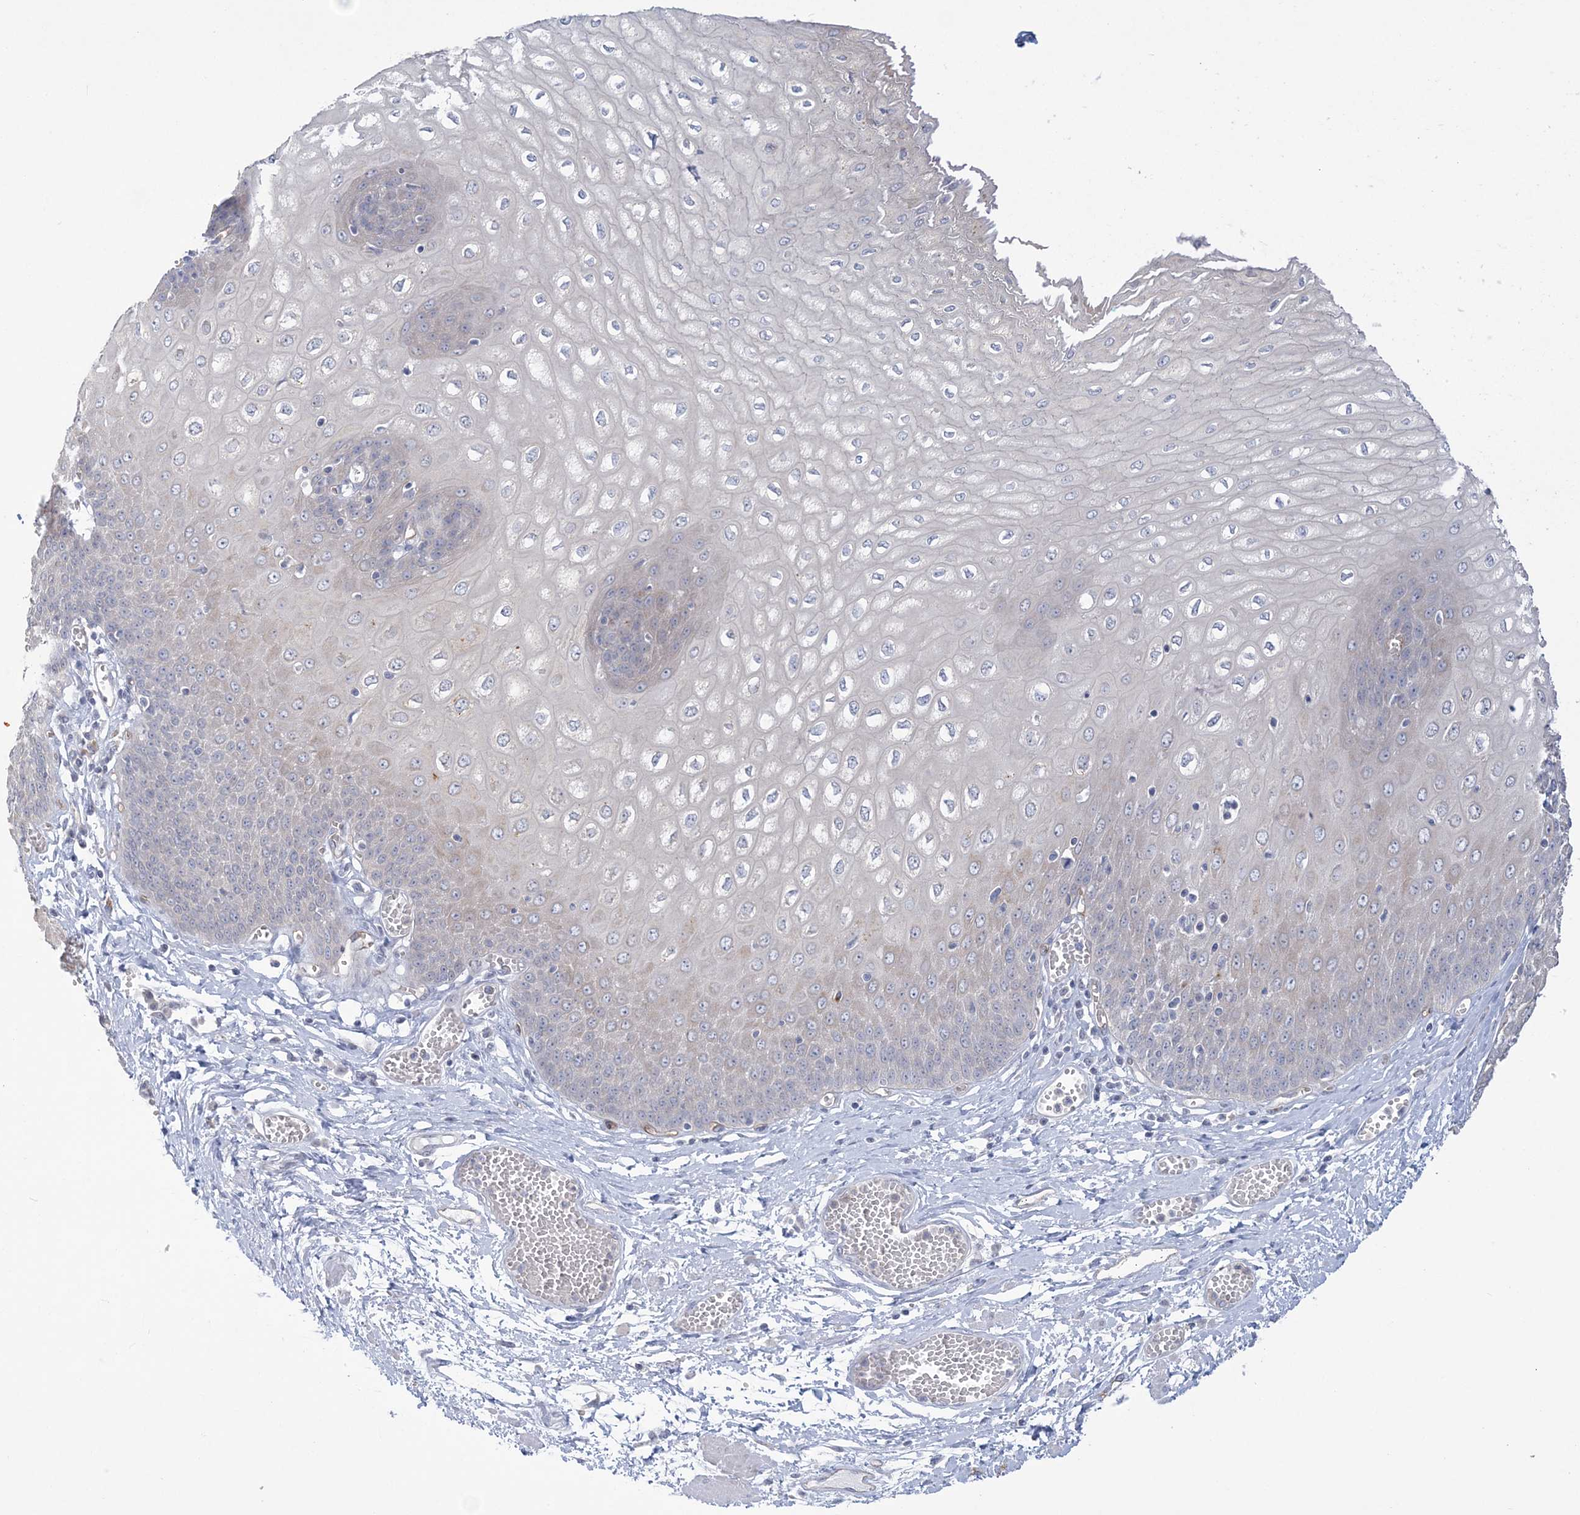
{"staining": {"intensity": "weak", "quantity": "25%-75%", "location": "cytoplasmic/membranous"}, "tissue": "esophagus", "cell_type": "Squamous epithelial cells", "image_type": "normal", "snomed": [{"axis": "morphology", "description": "Normal tissue, NOS"}, {"axis": "topography", "description": "Esophagus"}], "caption": "IHC (DAB) staining of unremarkable human esophagus displays weak cytoplasmic/membranous protein positivity in approximately 25%-75% of squamous epithelial cells. (DAB (3,3'-diaminobenzidine) = brown stain, brightfield microscopy at high magnification).", "gene": "FARSB", "patient": {"sex": "male", "age": 60}}